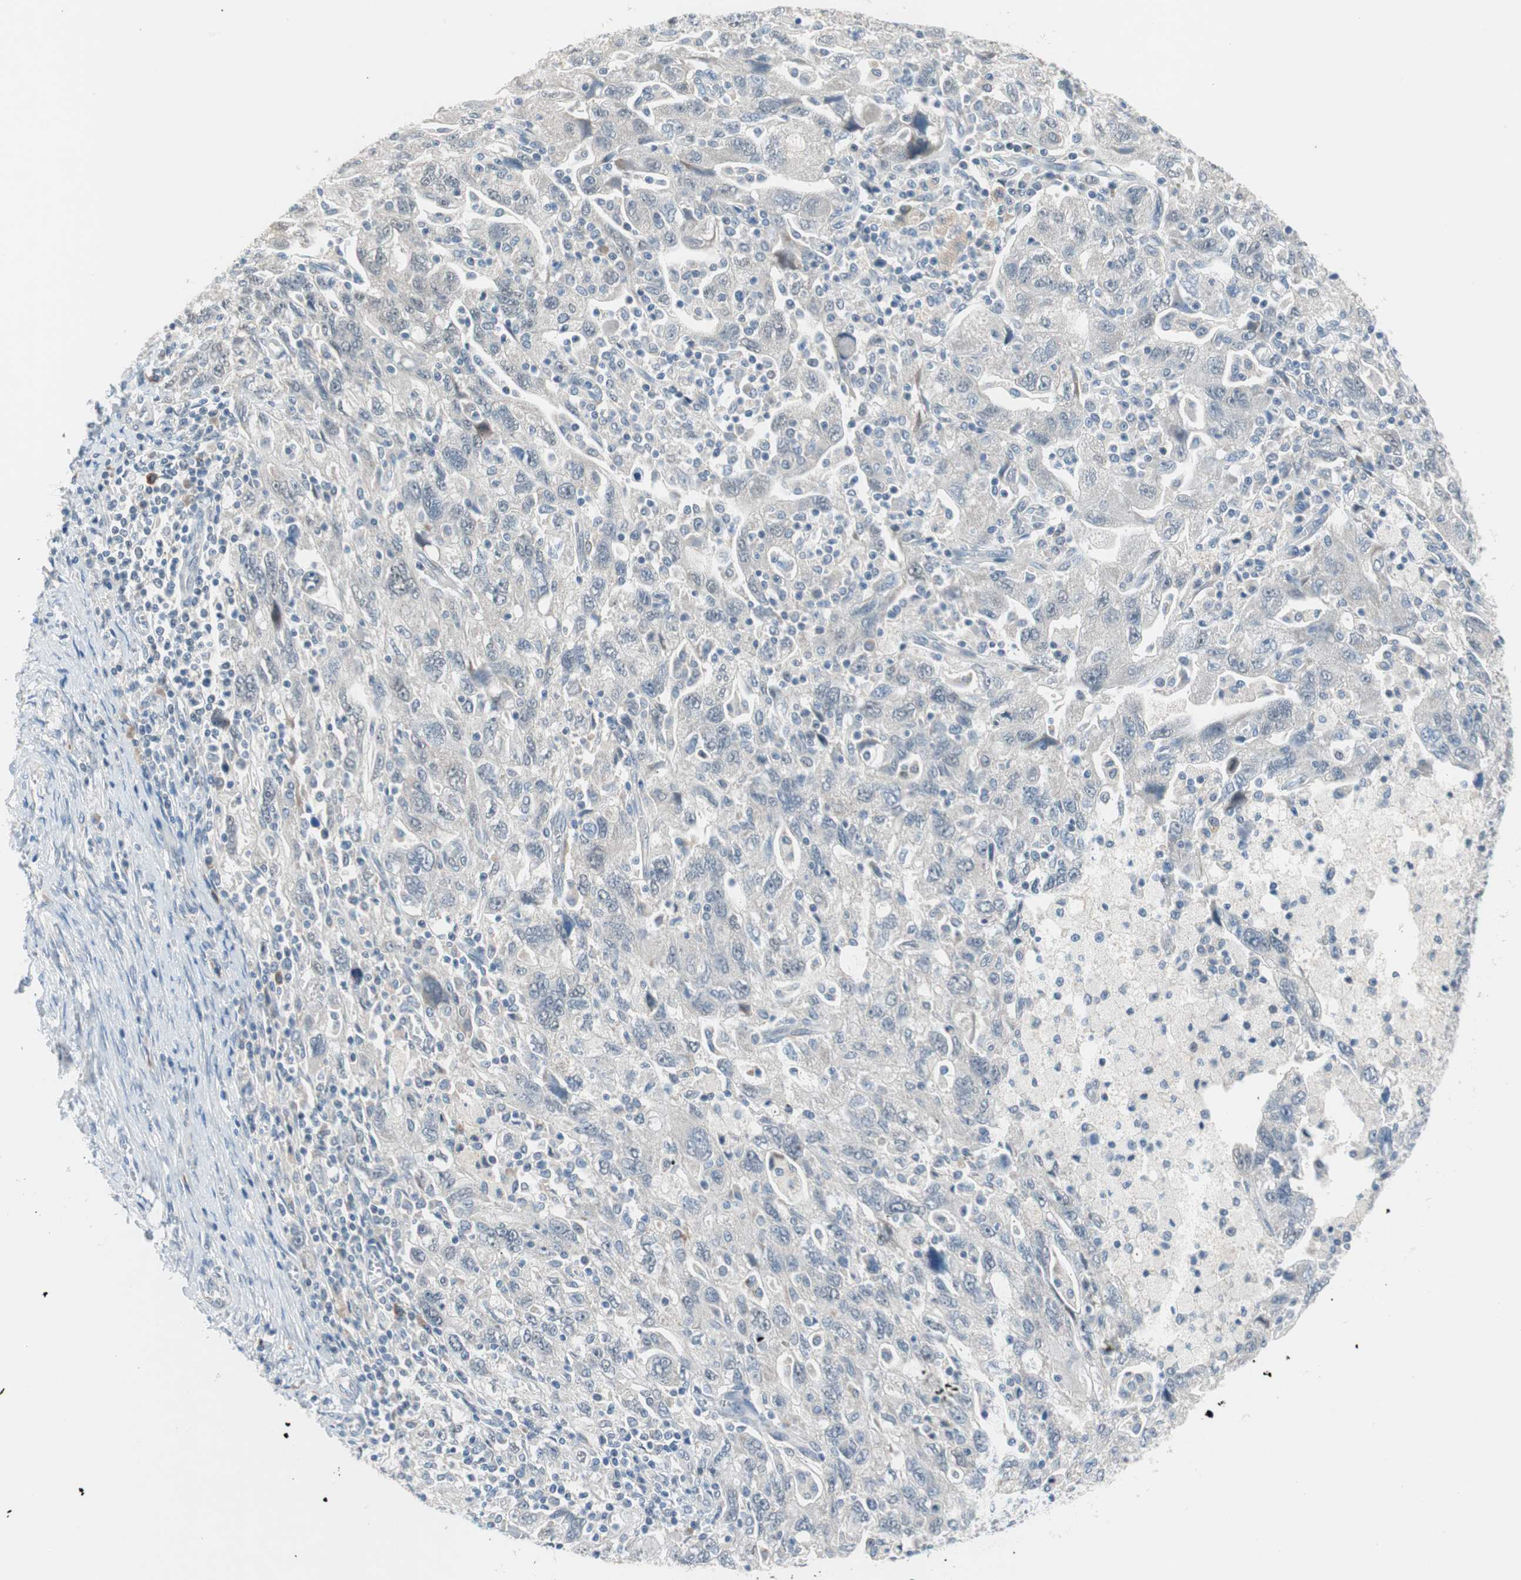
{"staining": {"intensity": "negative", "quantity": "none", "location": "none"}, "tissue": "ovarian cancer", "cell_type": "Tumor cells", "image_type": "cancer", "snomed": [{"axis": "morphology", "description": "Carcinoma, NOS"}, {"axis": "morphology", "description": "Cystadenocarcinoma, serous, NOS"}, {"axis": "topography", "description": "Ovary"}], "caption": "This is an immunohistochemistry (IHC) image of human ovarian cancer (serous cystadenocarcinoma). There is no staining in tumor cells.", "gene": "GRHL1", "patient": {"sex": "female", "age": 69}}